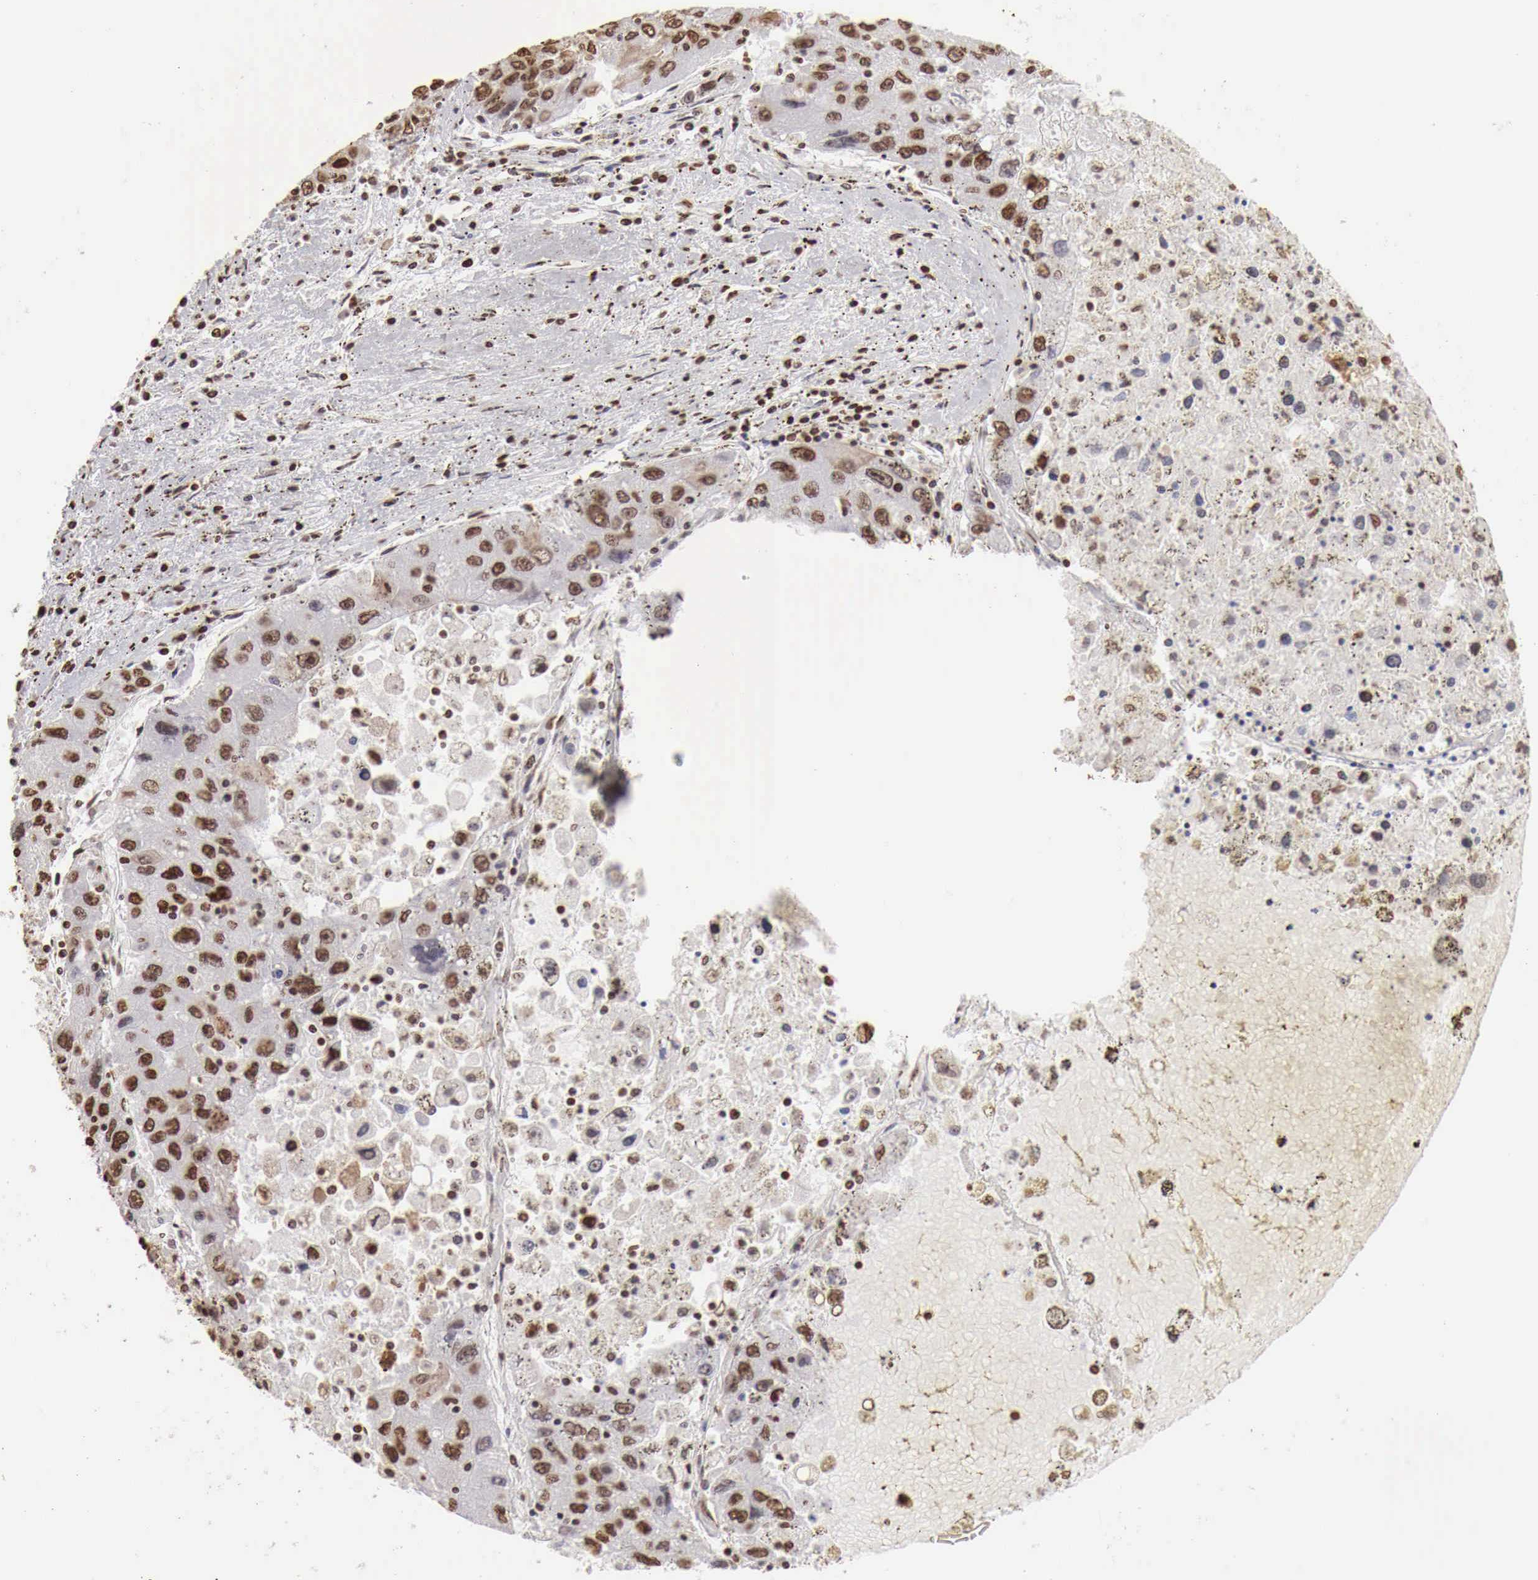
{"staining": {"intensity": "strong", "quantity": ">75%", "location": "nuclear"}, "tissue": "liver cancer", "cell_type": "Tumor cells", "image_type": "cancer", "snomed": [{"axis": "morphology", "description": "Carcinoma, Hepatocellular, NOS"}, {"axis": "topography", "description": "Liver"}], "caption": "An immunohistochemistry (IHC) image of neoplastic tissue is shown. Protein staining in brown shows strong nuclear positivity in liver cancer (hepatocellular carcinoma) within tumor cells. Using DAB (brown) and hematoxylin (blue) stains, captured at high magnification using brightfield microscopy.", "gene": "DKC1", "patient": {"sex": "male", "age": 49}}